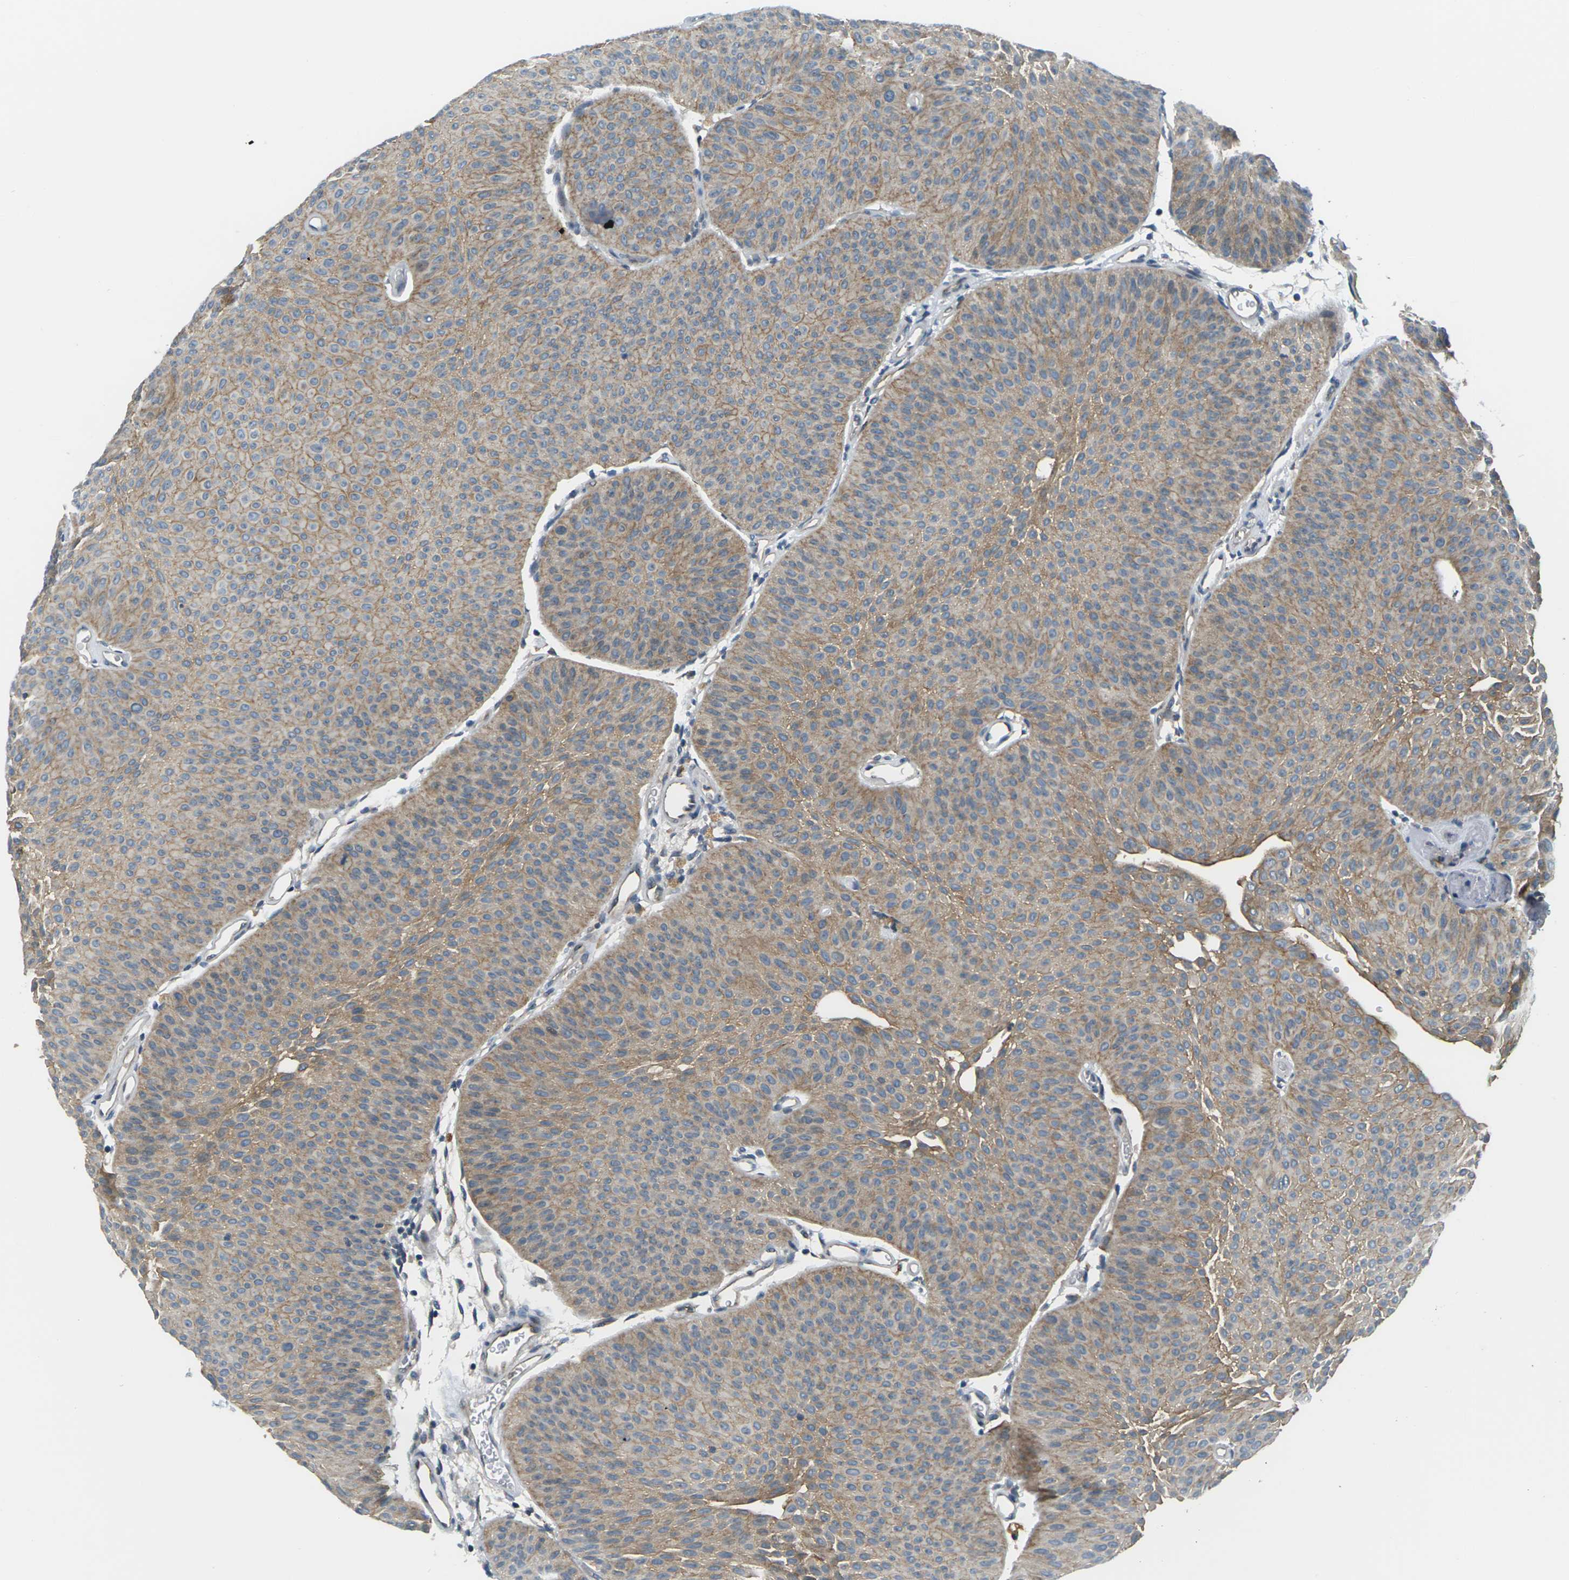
{"staining": {"intensity": "moderate", "quantity": ">75%", "location": "cytoplasmic/membranous"}, "tissue": "urothelial cancer", "cell_type": "Tumor cells", "image_type": "cancer", "snomed": [{"axis": "morphology", "description": "Urothelial carcinoma, Low grade"}, {"axis": "topography", "description": "Urinary bladder"}], "caption": "Immunohistochemistry (IHC) (DAB) staining of human urothelial cancer shows moderate cytoplasmic/membranous protein positivity in about >75% of tumor cells. (Stains: DAB (3,3'-diaminobenzidine) in brown, nuclei in blue, Microscopy: brightfield microscopy at high magnification).", "gene": "SLC13A3", "patient": {"sex": "female", "age": 60}}